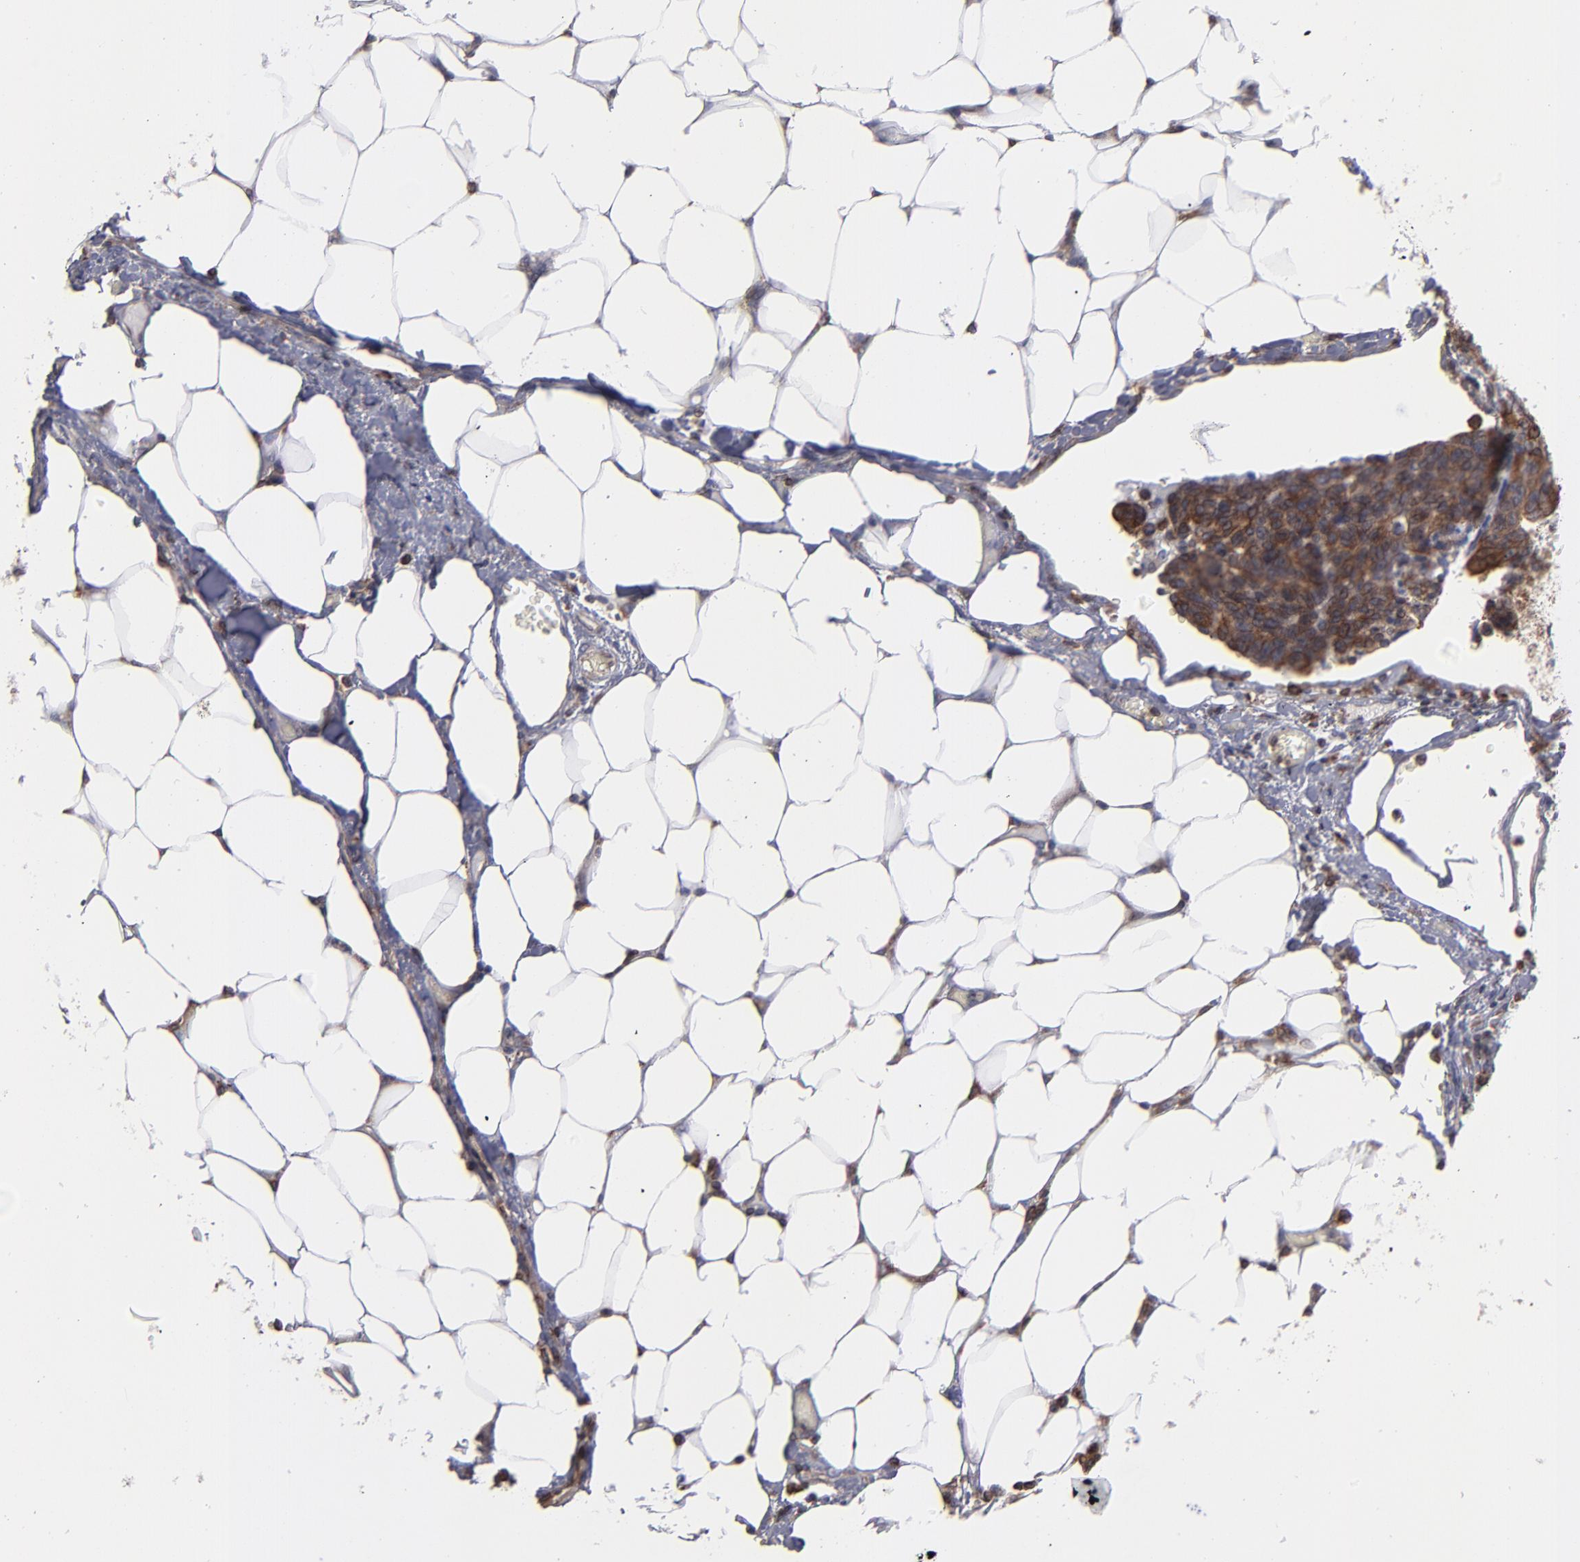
{"staining": {"intensity": "strong", "quantity": ">75%", "location": "cytoplasmic/membranous"}, "tissue": "colorectal cancer", "cell_type": "Tumor cells", "image_type": "cancer", "snomed": [{"axis": "morphology", "description": "Adenocarcinoma, NOS"}, {"axis": "topography", "description": "Colon"}], "caption": "Brown immunohistochemical staining in colorectal cancer (adenocarcinoma) shows strong cytoplasmic/membranous positivity in about >75% of tumor cells. (Stains: DAB in brown, nuclei in blue, Microscopy: brightfield microscopy at high magnification).", "gene": "TMX1", "patient": {"sex": "female", "age": 86}}